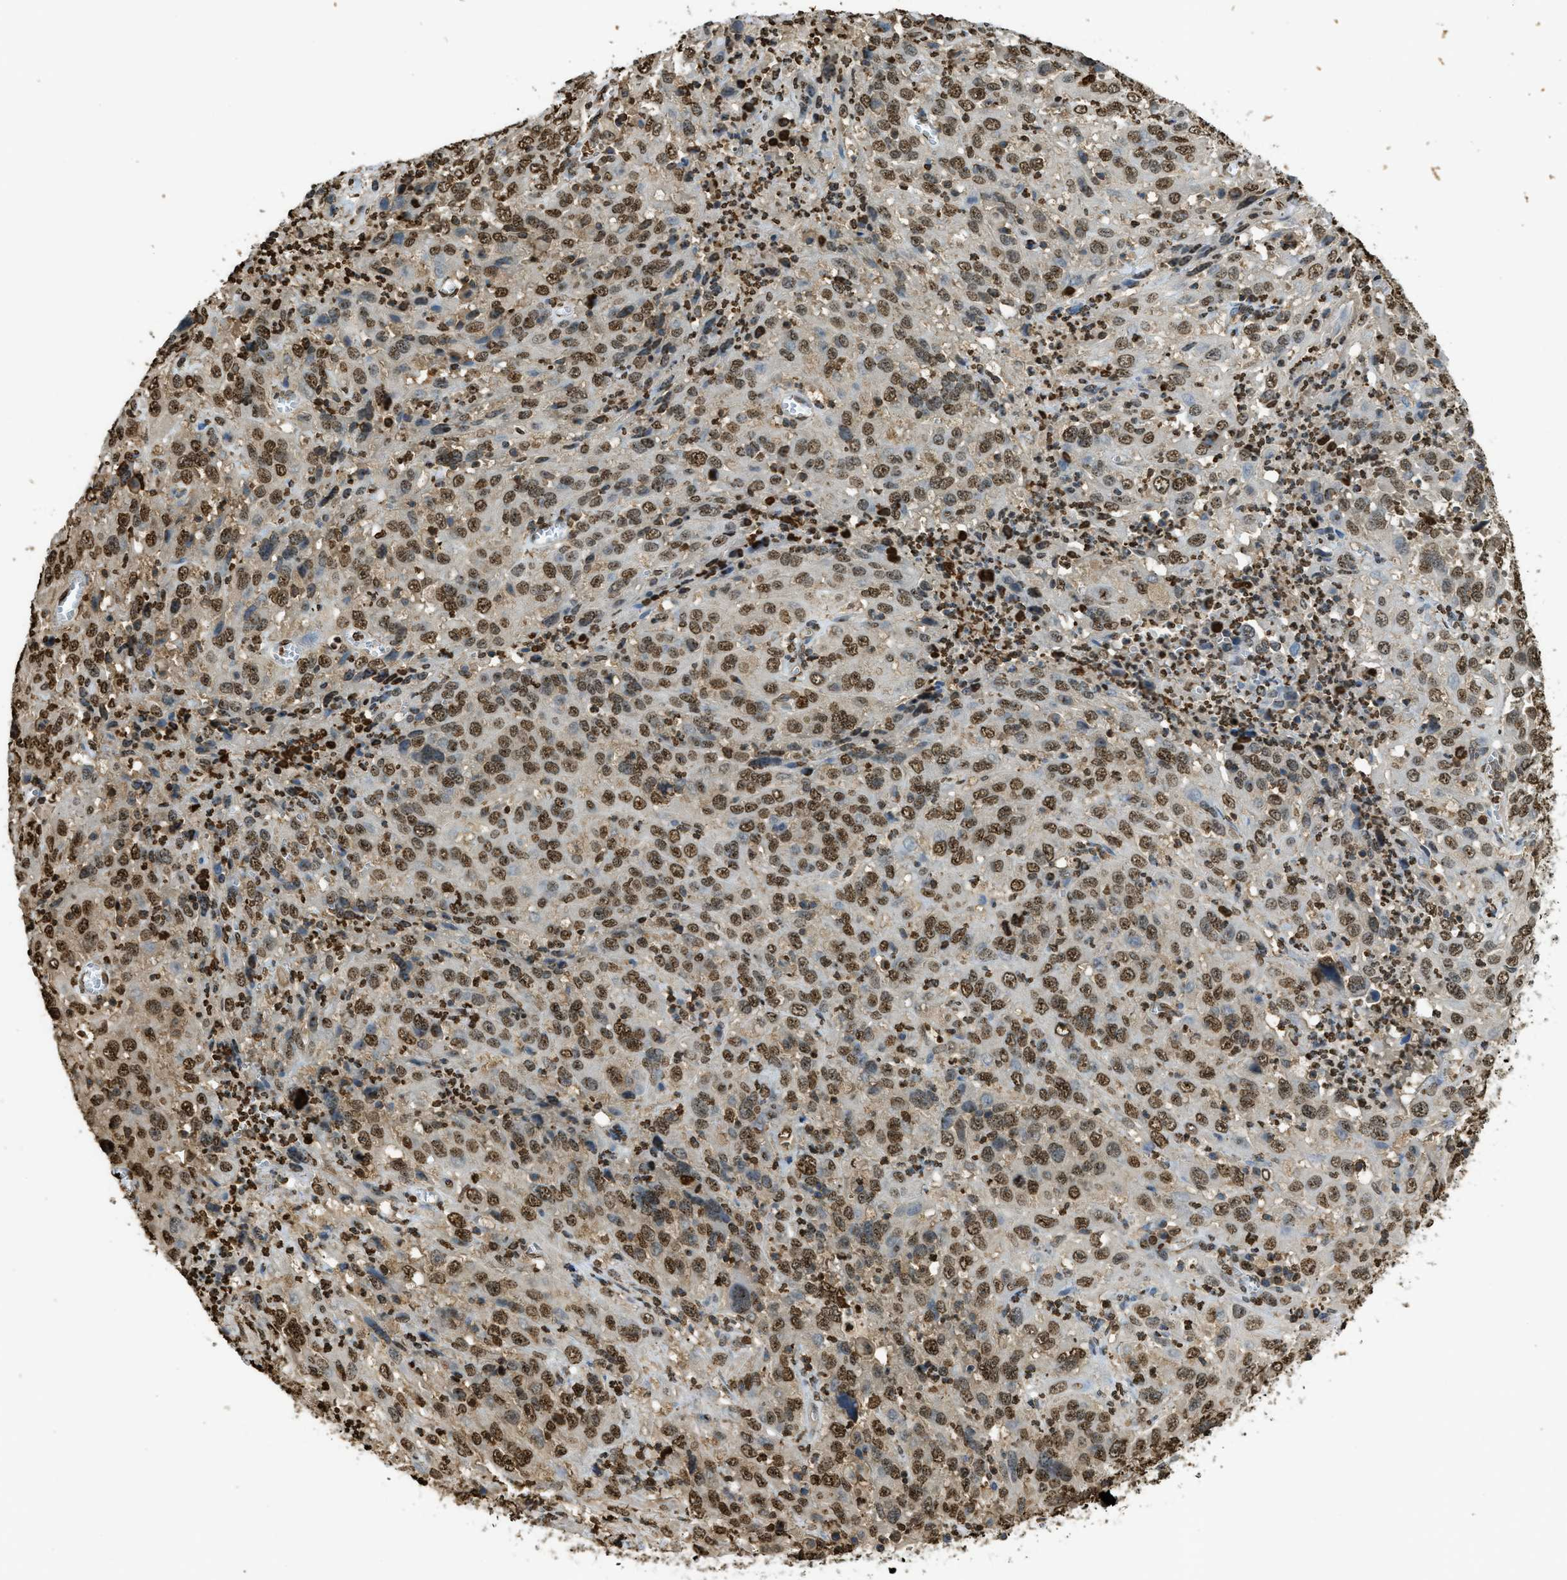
{"staining": {"intensity": "moderate", "quantity": ">75%", "location": "nuclear"}, "tissue": "cervical cancer", "cell_type": "Tumor cells", "image_type": "cancer", "snomed": [{"axis": "morphology", "description": "Squamous cell carcinoma, NOS"}, {"axis": "topography", "description": "Cervix"}], "caption": "Cervical cancer (squamous cell carcinoma) stained for a protein (brown) exhibits moderate nuclear positive positivity in about >75% of tumor cells.", "gene": "NR5A2", "patient": {"sex": "female", "age": 32}}